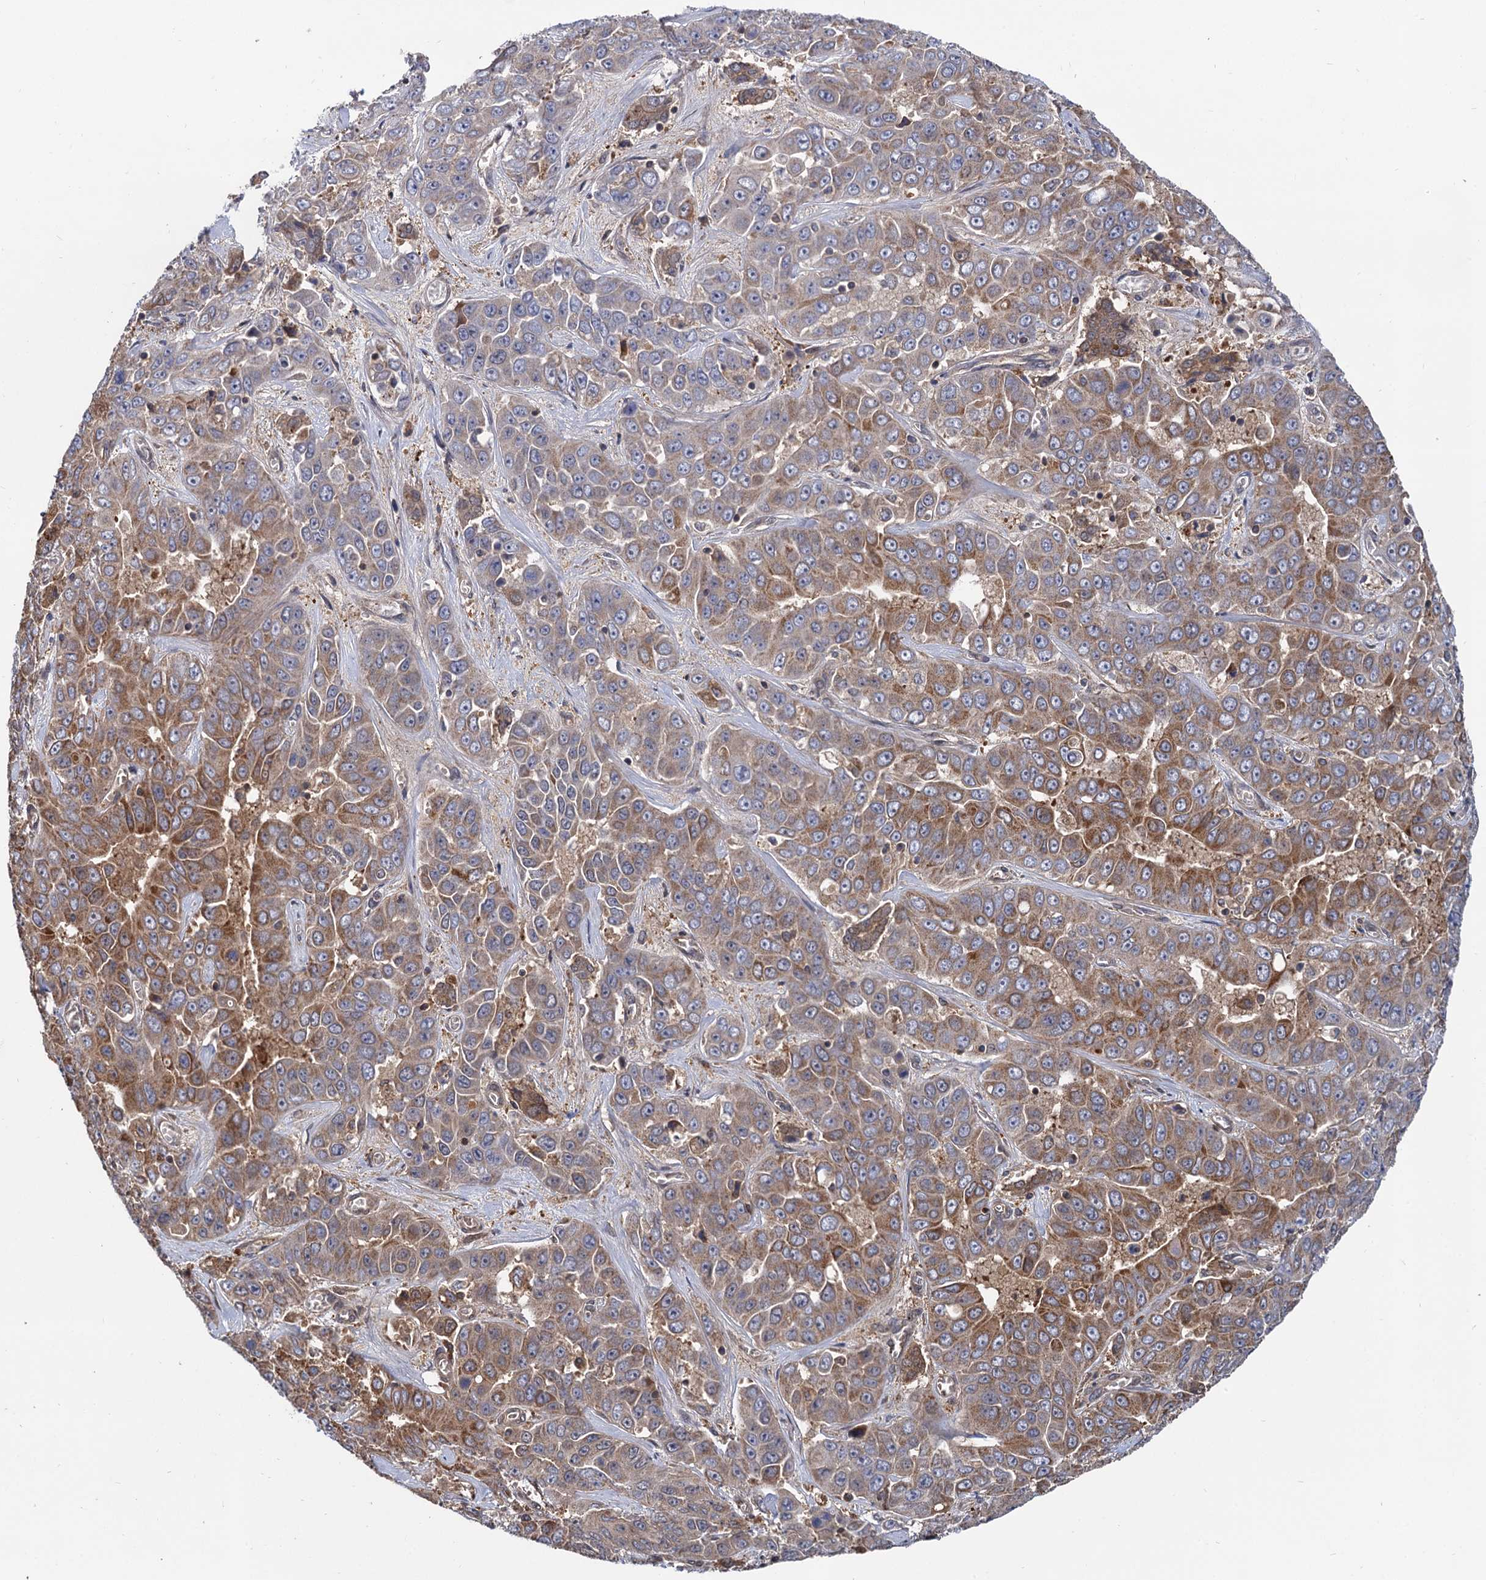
{"staining": {"intensity": "moderate", "quantity": "25%-75%", "location": "cytoplasmic/membranous"}, "tissue": "liver cancer", "cell_type": "Tumor cells", "image_type": "cancer", "snomed": [{"axis": "morphology", "description": "Cholangiocarcinoma"}, {"axis": "topography", "description": "Liver"}], "caption": "Immunohistochemistry image of neoplastic tissue: liver cancer stained using IHC shows medium levels of moderate protein expression localized specifically in the cytoplasmic/membranous of tumor cells, appearing as a cytoplasmic/membranous brown color.", "gene": "SELENOP", "patient": {"sex": "female", "age": 52}}